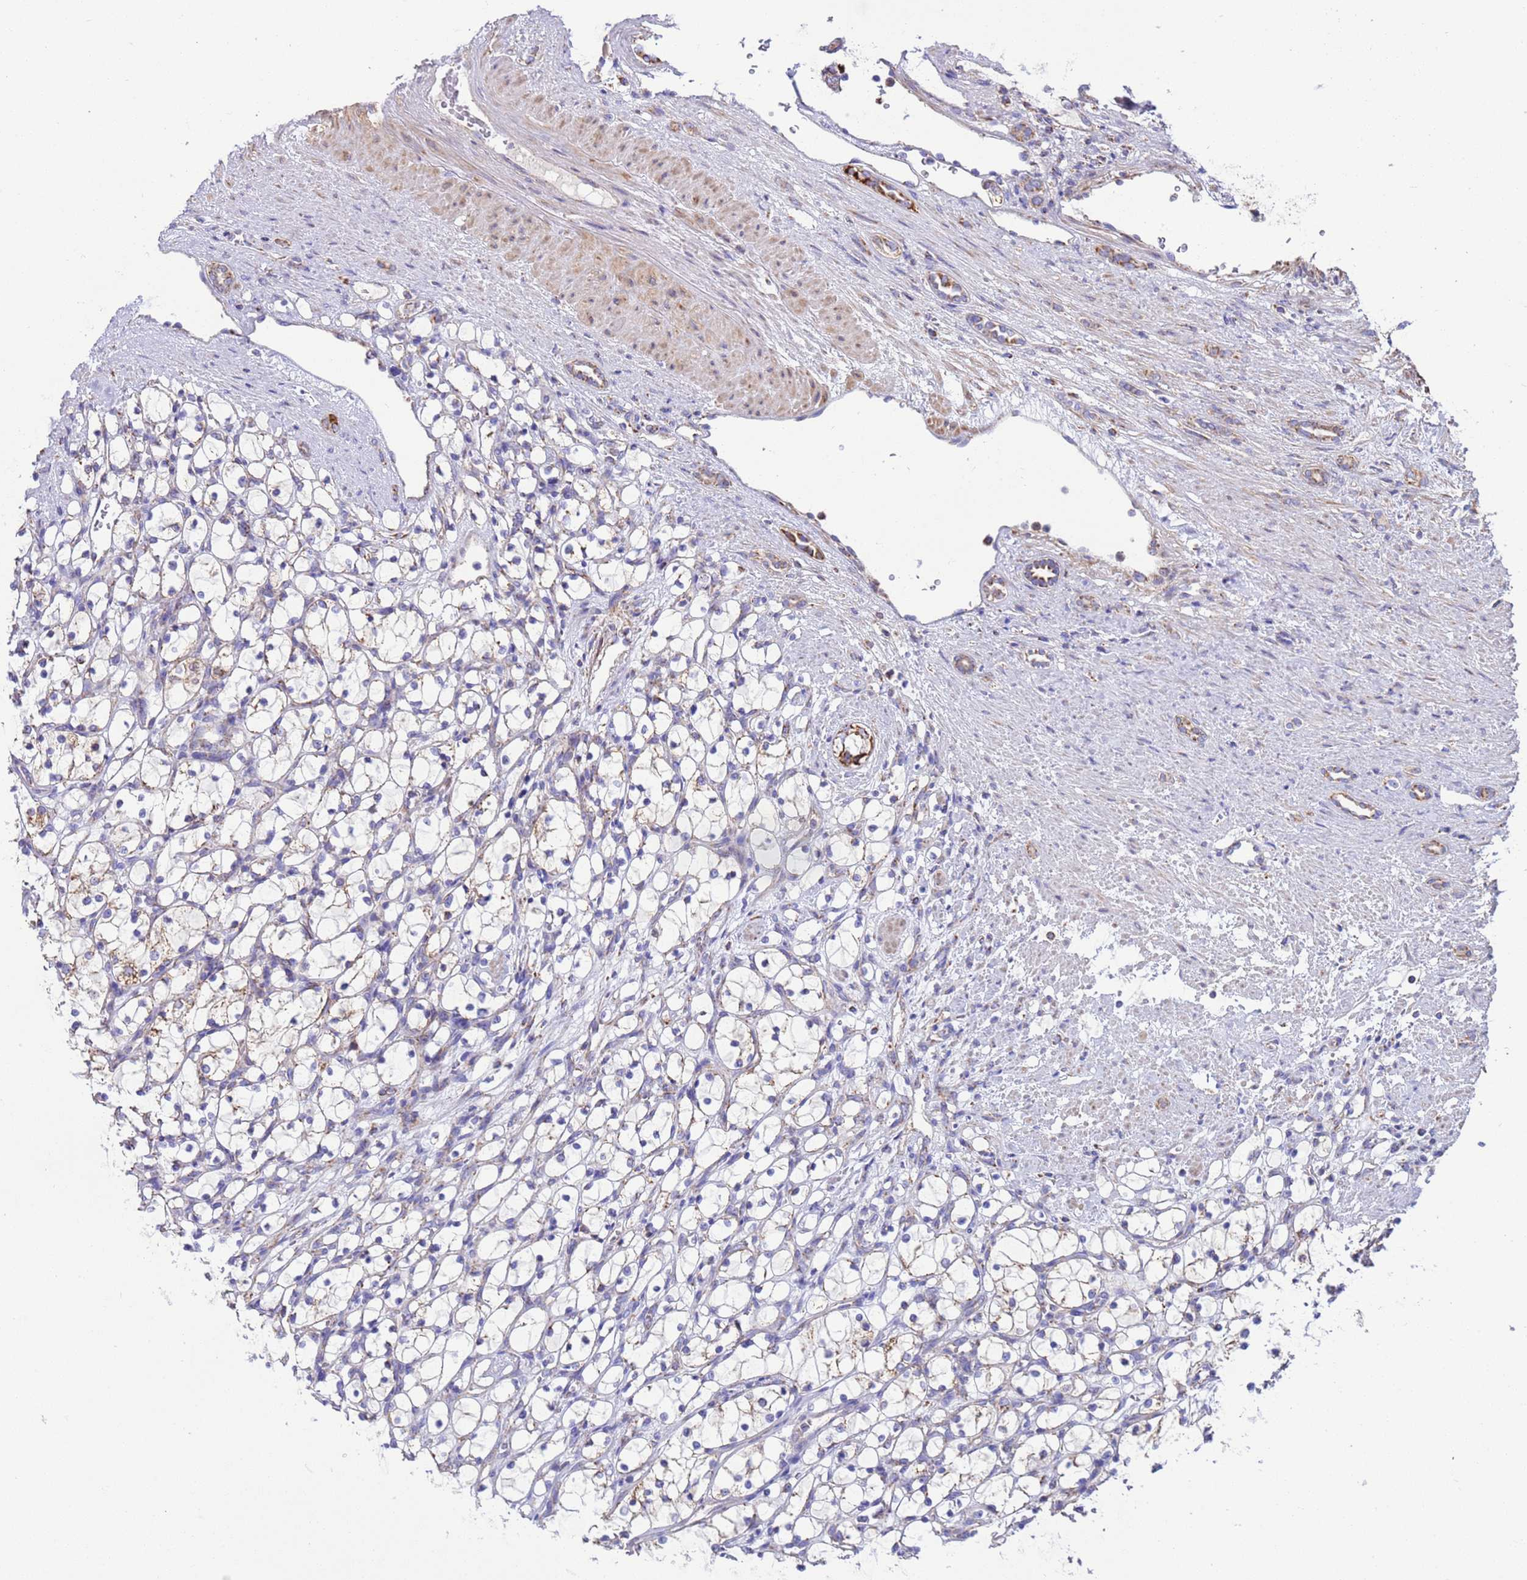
{"staining": {"intensity": "negative", "quantity": "none", "location": "none"}, "tissue": "renal cancer", "cell_type": "Tumor cells", "image_type": "cancer", "snomed": [{"axis": "morphology", "description": "Adenocarcinoma, NOS"}, {"axis": "topography", "description": "Kidney"}], "caption": "Renal cancer stained for a protein using immunohistochemistry (IHC) shows no staining tumor cells.", "gene": "RNF165", "patient": {"sex": "female", "age": 69}}